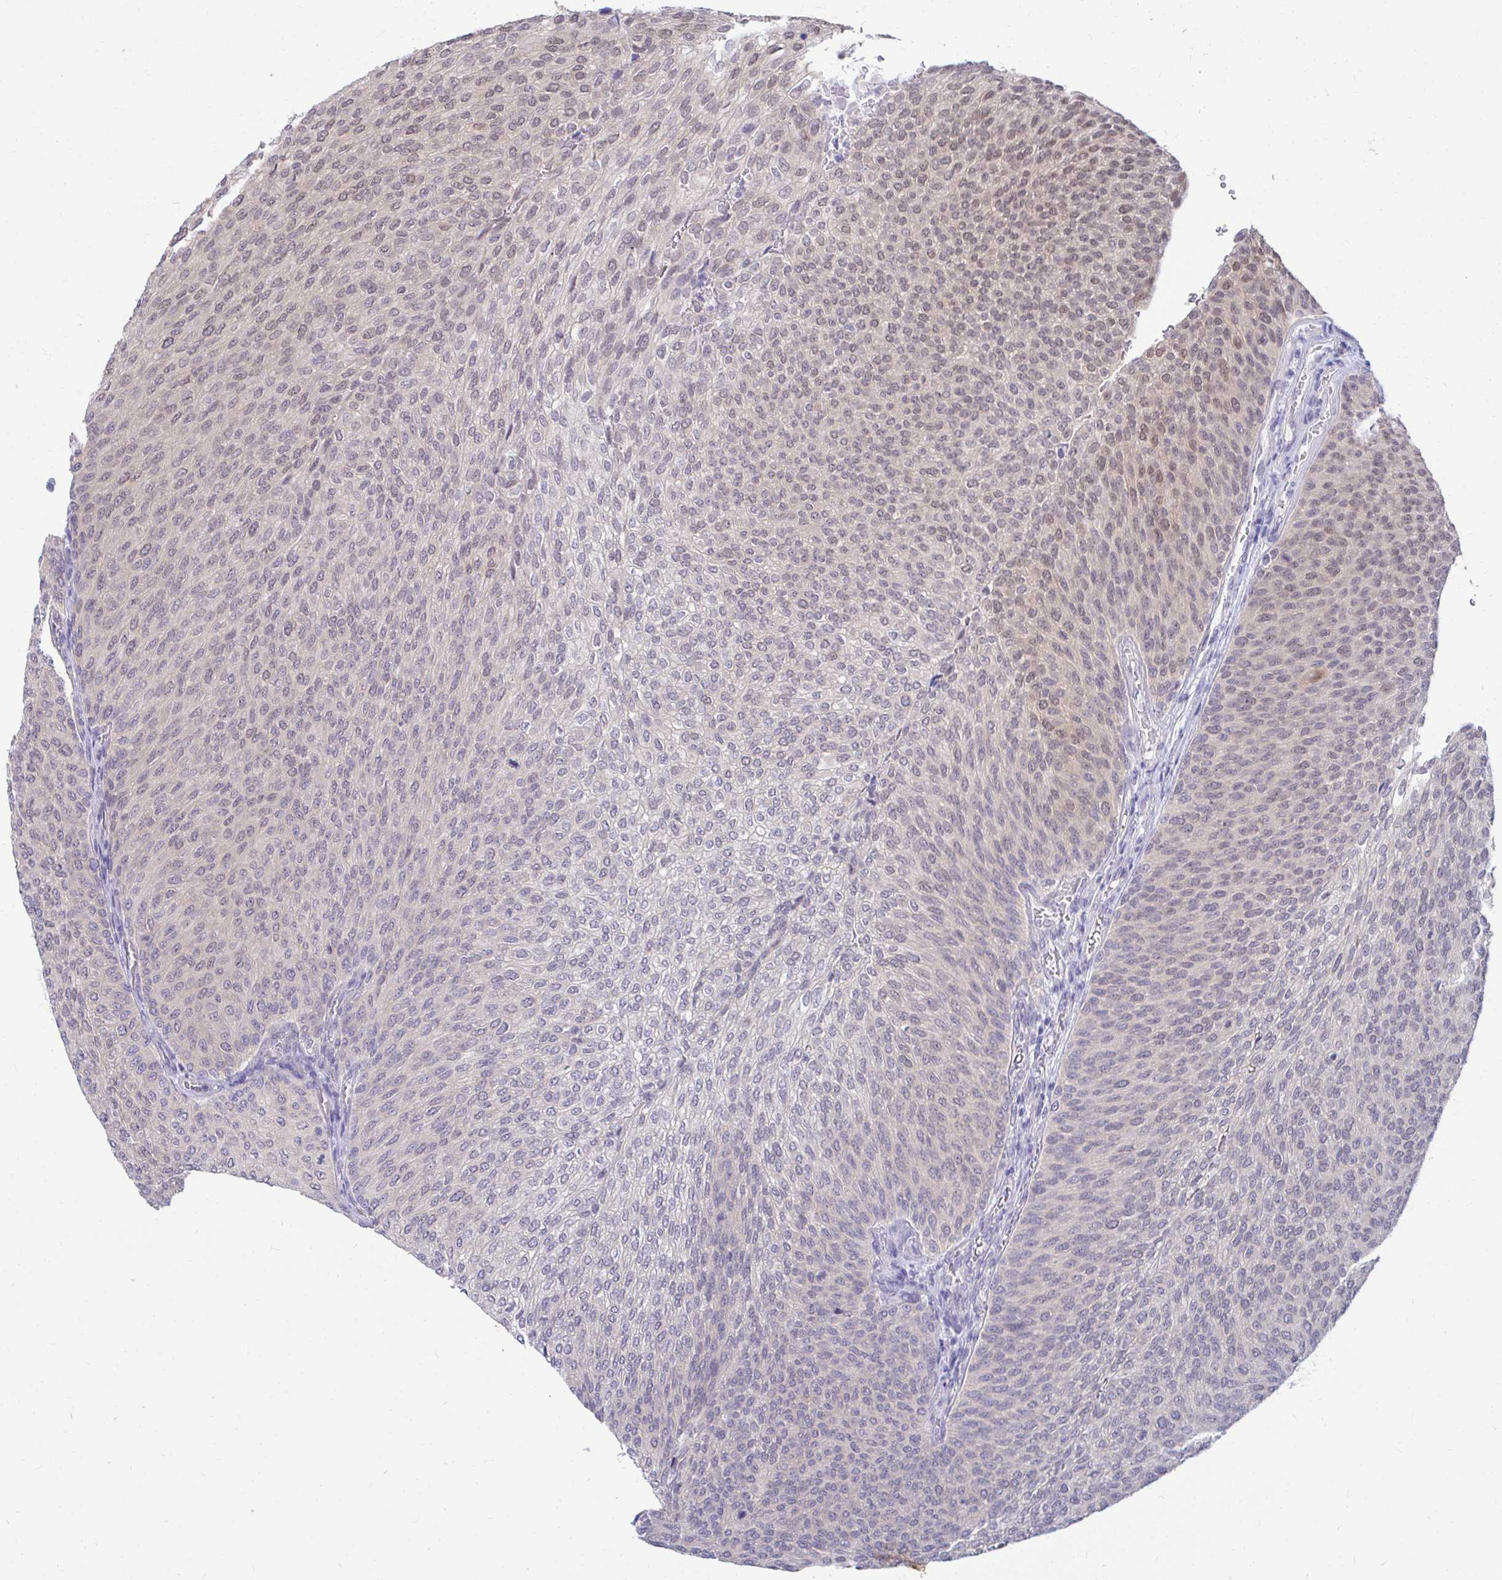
{"staining": {"intensity": "weak", "quantity": "<25%", "location": "nuclear"}, "tissue": "urothelial cancer", "cell_type": "Tumor cells", "image_type": "cancer", "snomed": [{"axis": "morphology", "description": "Urothelial carcinoma, High grade"}, {"axis": "topography", "description": "Urinary bladder"}], "caption": "A histopathology image of human urothelial cancer is negative for staining in tumor cells. (DAB immunohistochemistry with hematoxylin counter stain).", "gene": "CSE1L", "patient": {"sex": "female", "age": 79}}